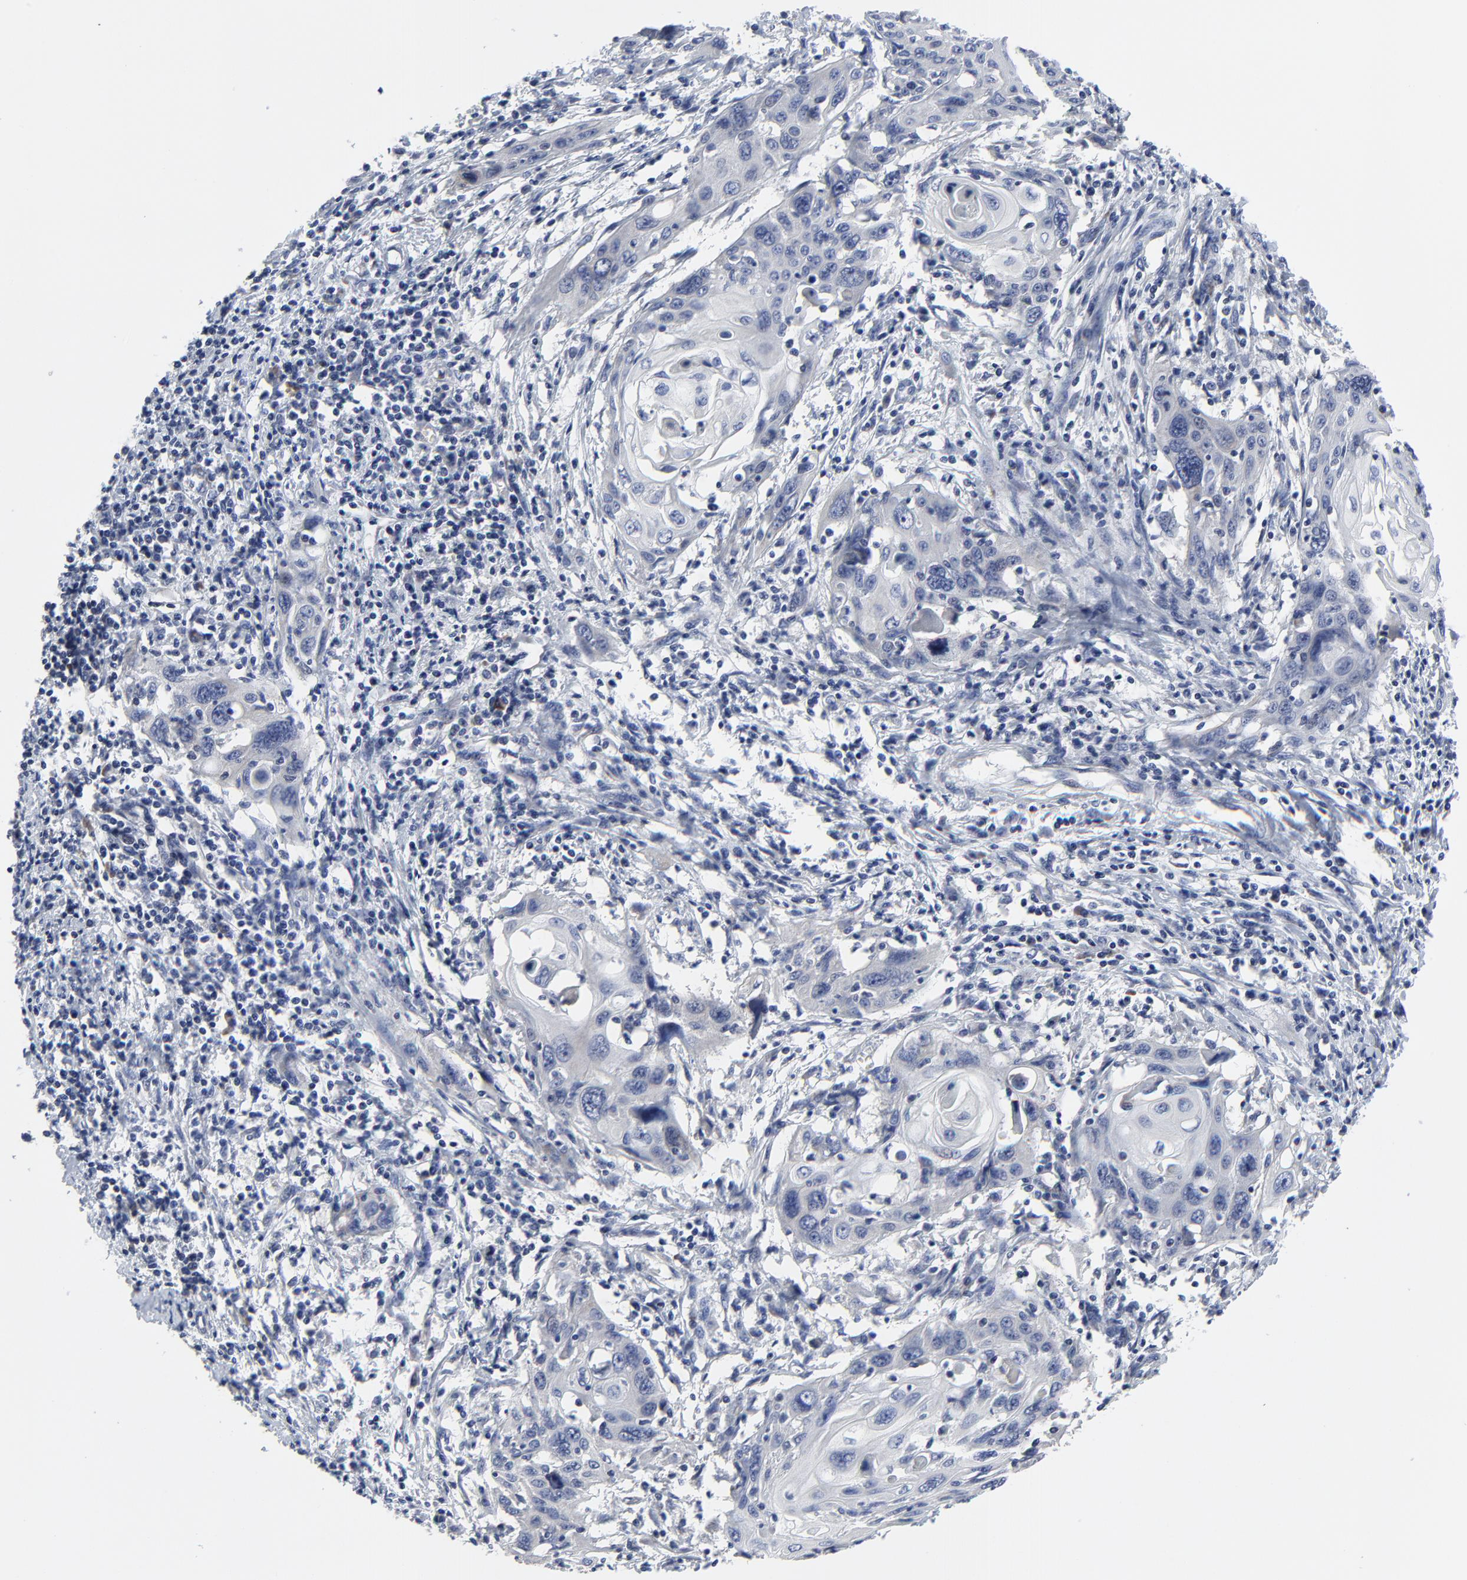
{"staining": {"intensity": "negative", "quantity": "none", "location": "none"}, "tissue": "cervical cancer", "cell_type": "Tumor cells", "image_type": "cancer", "snomed": [{"axis": "morphology", "description": "Squamous cell carcinoma, NOS"}, {"axis": "topography", "description": "Cervix"}], "caption": "An image of cervical cancer (squamous cell carcinoma) stained for a protein exhibits no brown staining in tumor cells. (Brightfield microscopy of DAB immunohistochemistry at high magnification).", "gene": "NLGN3", "patient": {"sex": "female", "age": 54}}